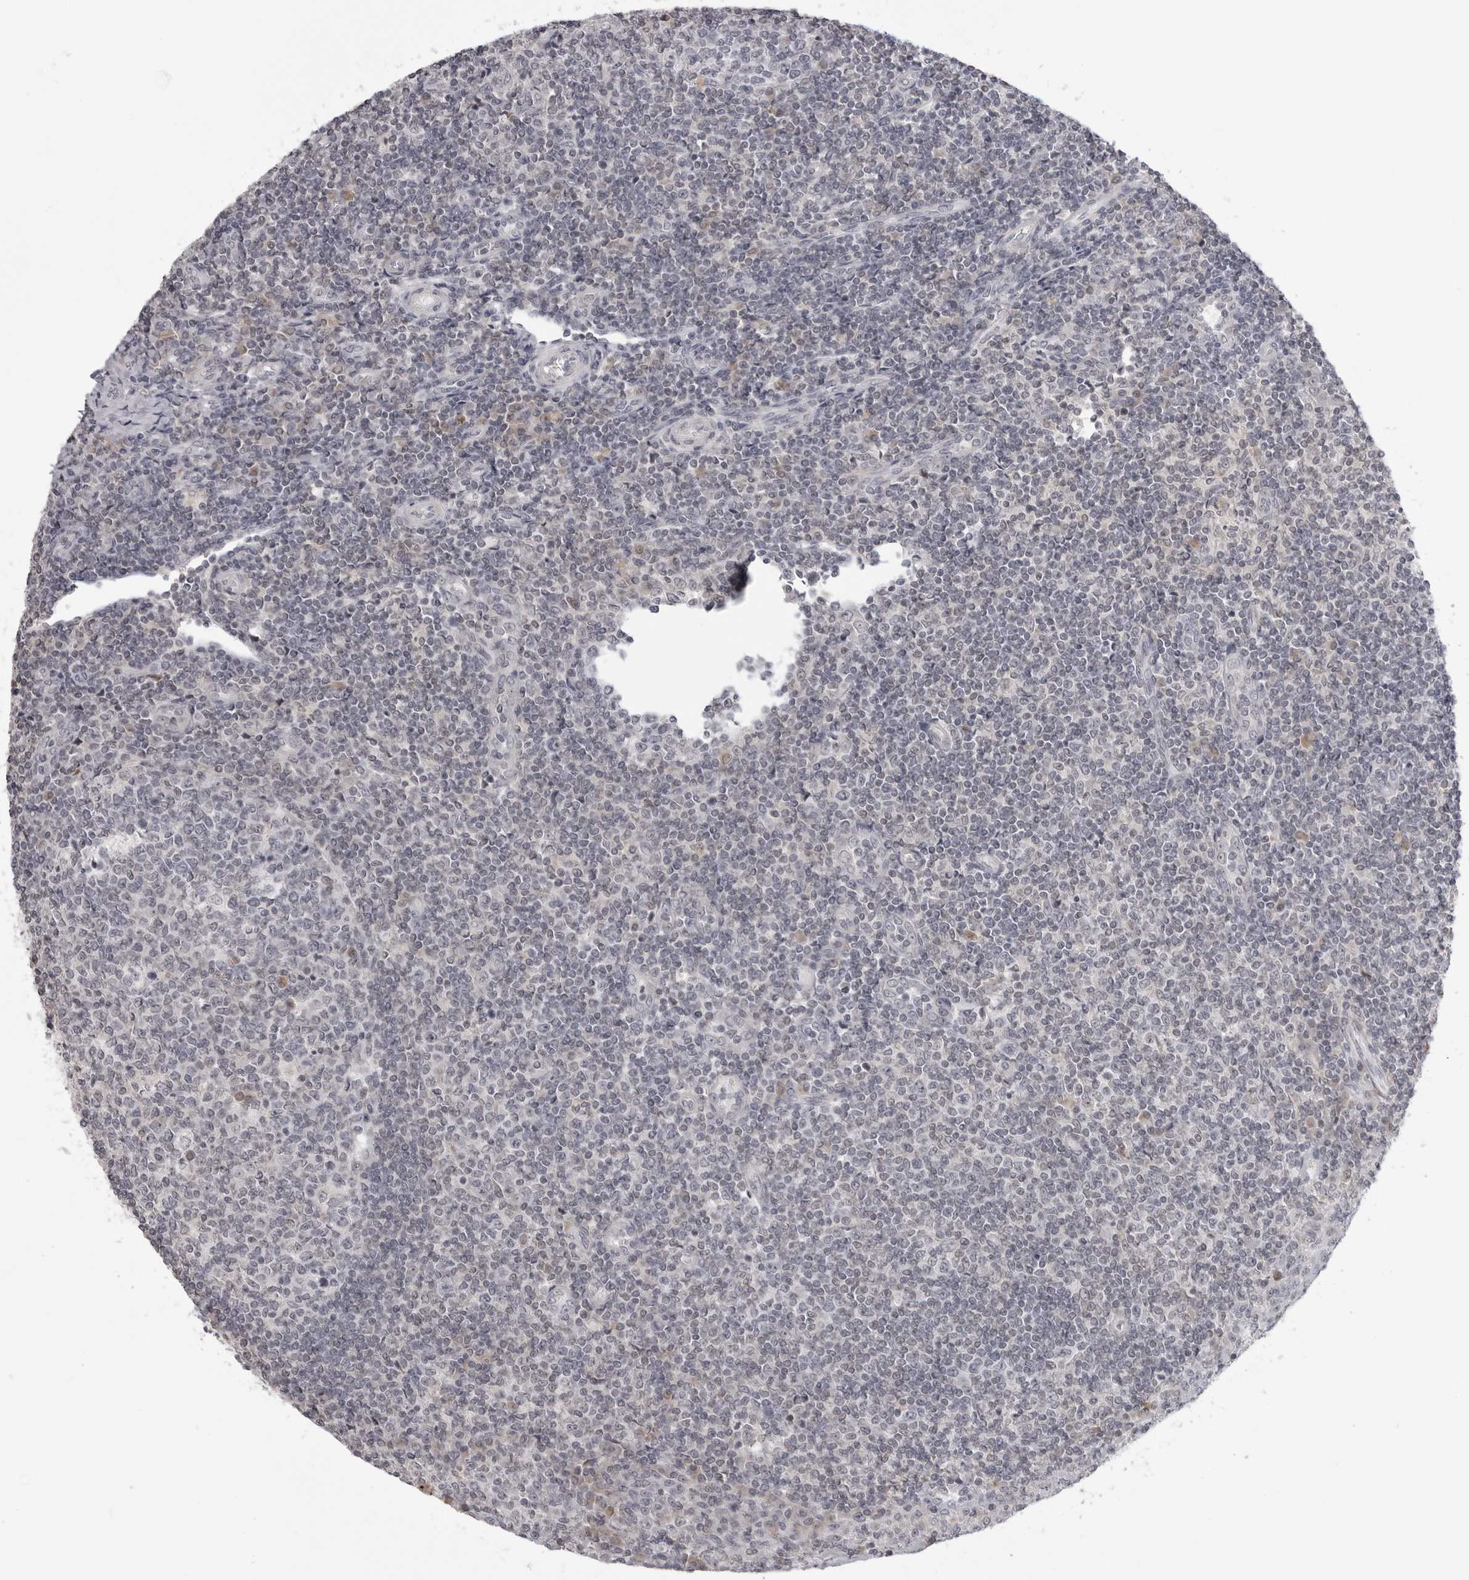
{"staining": {"intensity": "negative", "quantity": "none", "location": "none"}, "tissue": "tonsil", "cell_type": "Germinal center cells", "image_type": "normal", "snomed": [{"axis": "morphology", "description": "Normal tissue, NOS"}, {"axis": "topography", "description": "Tonsil"}], "caption": "Immunohistochemistry photomicrograph of benign tonsil: tonsil stained with DAB demonstrates no significant protein staining in germinal center cells. (Brightfield microscopy of DAB (3,3'-diaminobenzidine) immunohistochemistry (IHC) at high magnification).", "gene": "ACP6", "patient": {"sex": "female", "age": 19}}